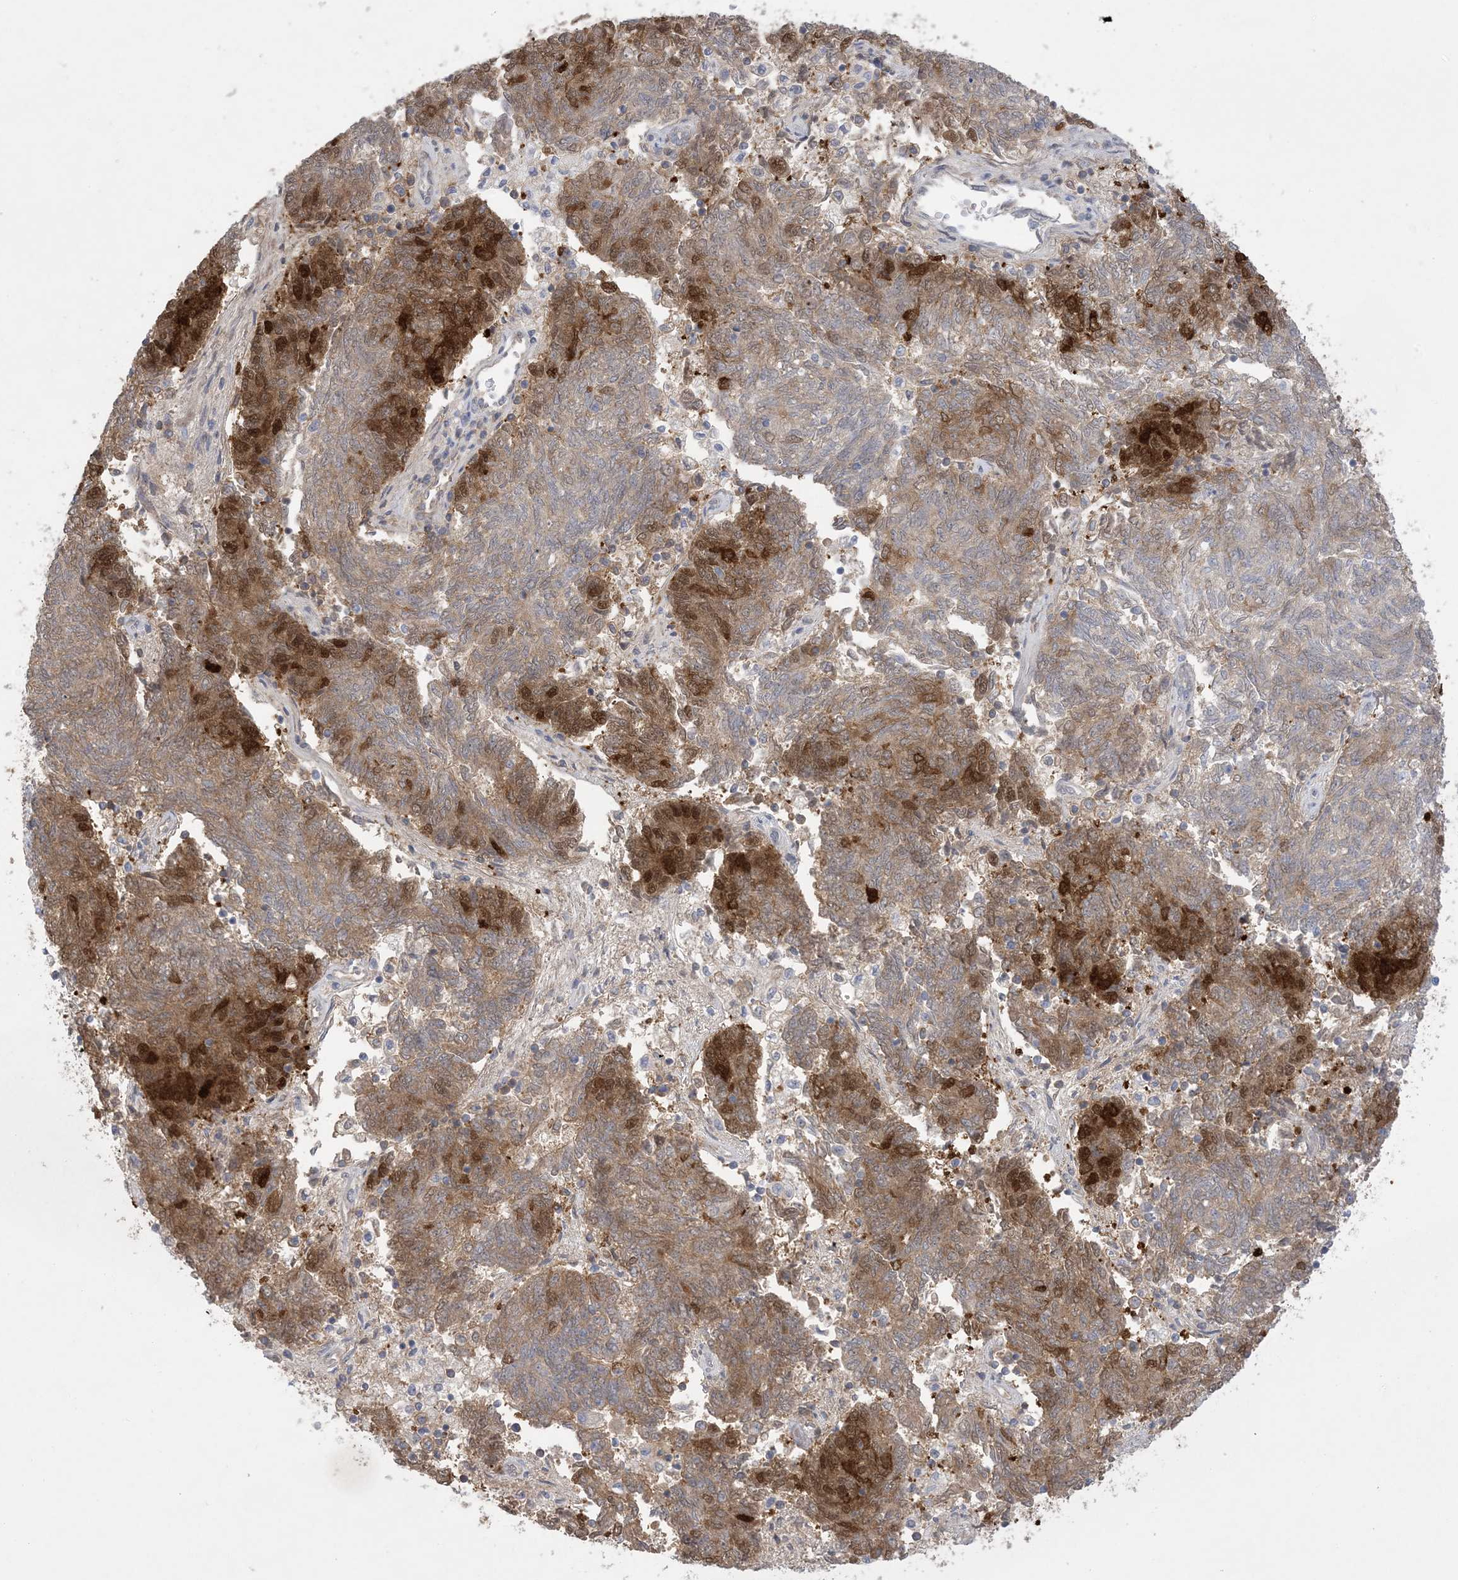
{"staining": {"intensity": "strong", "quantity": "25%-75%", "location": "cytoplasmic/membranous,nuclear"}, "tissue": "endometrial cancer", "cell_type": "Tumor cells", "image_type": "cancer", "snomed": [{"axis": "morphology", "description": "Adenocarcinoma, NOS"}, {"axis": "topography", "description": "Endometrium"}], "caption": "Strong cytoplasmic/membranous and nuclear expression for a protein is identified in approximately 25%-75% of tumor cells of endometrial cancer (adenocarcinoma) using immunohistochemistry.", "gene": "HMGCS1", "patient": {"sex": "female", "age": 80}}